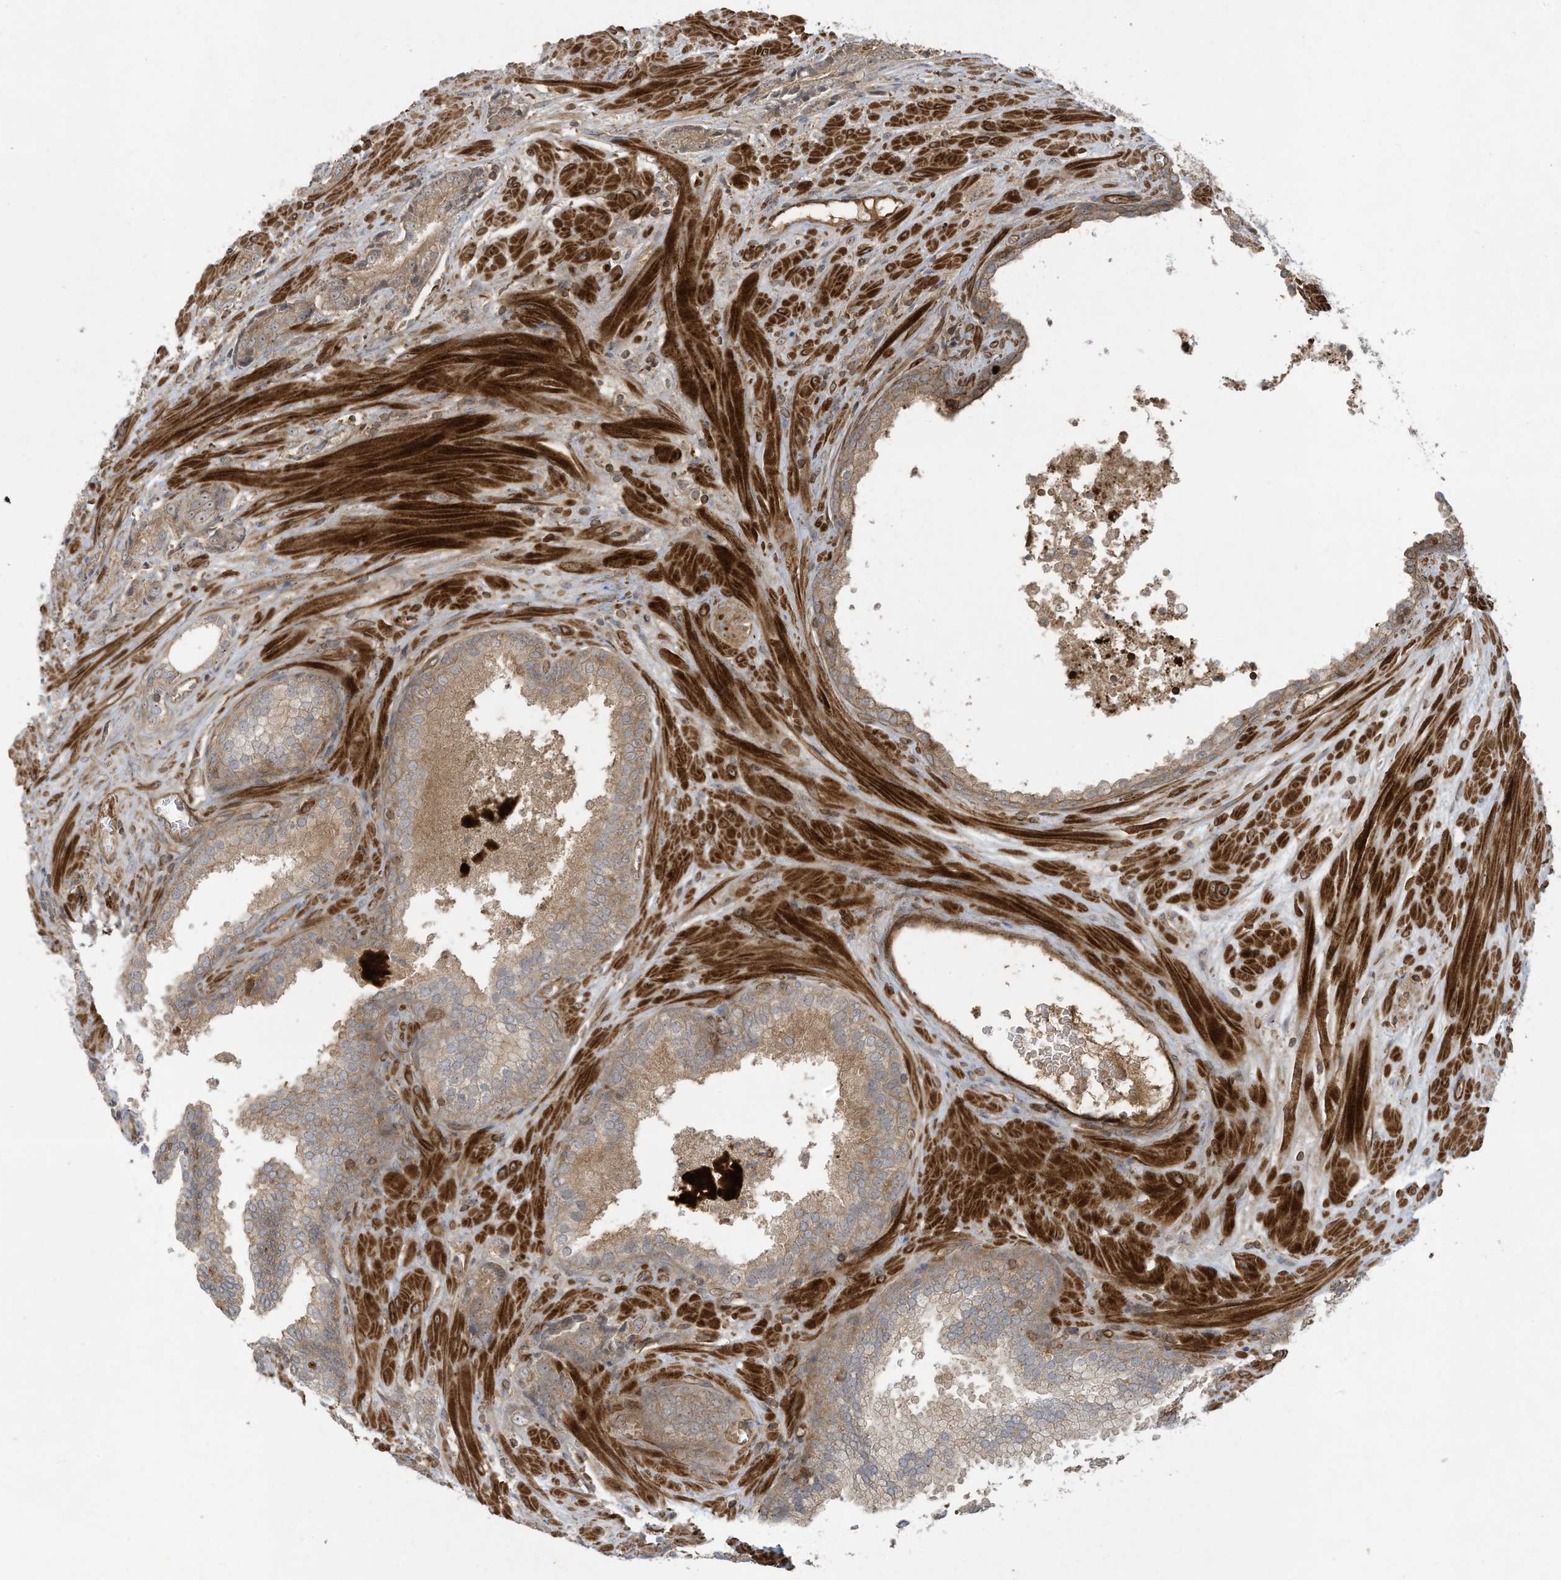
{"staining": {"intensity": "moderate", "quantity": ">75%", "location": "cytoplasmic/membranous"}, "tissue": "prostate cancer", "cell_type": "Tumor cells", "image_type": "cancer", "snomed": [{"axis": "morphology", "description": "Adenocarcinoma, High grade"}, {"axis": "topography", "description": "Prostate"}], "caption": "A high-resolution photomicrograph shows immunohistochemistry staining of adenocarcinoma (high-grade) (prostate), which shows moderate cytoplasmic/membranous positivity in about >75% of tumor cells.", "gene": "DDIT4", "patient": {"sex": "male", "age": 57}}